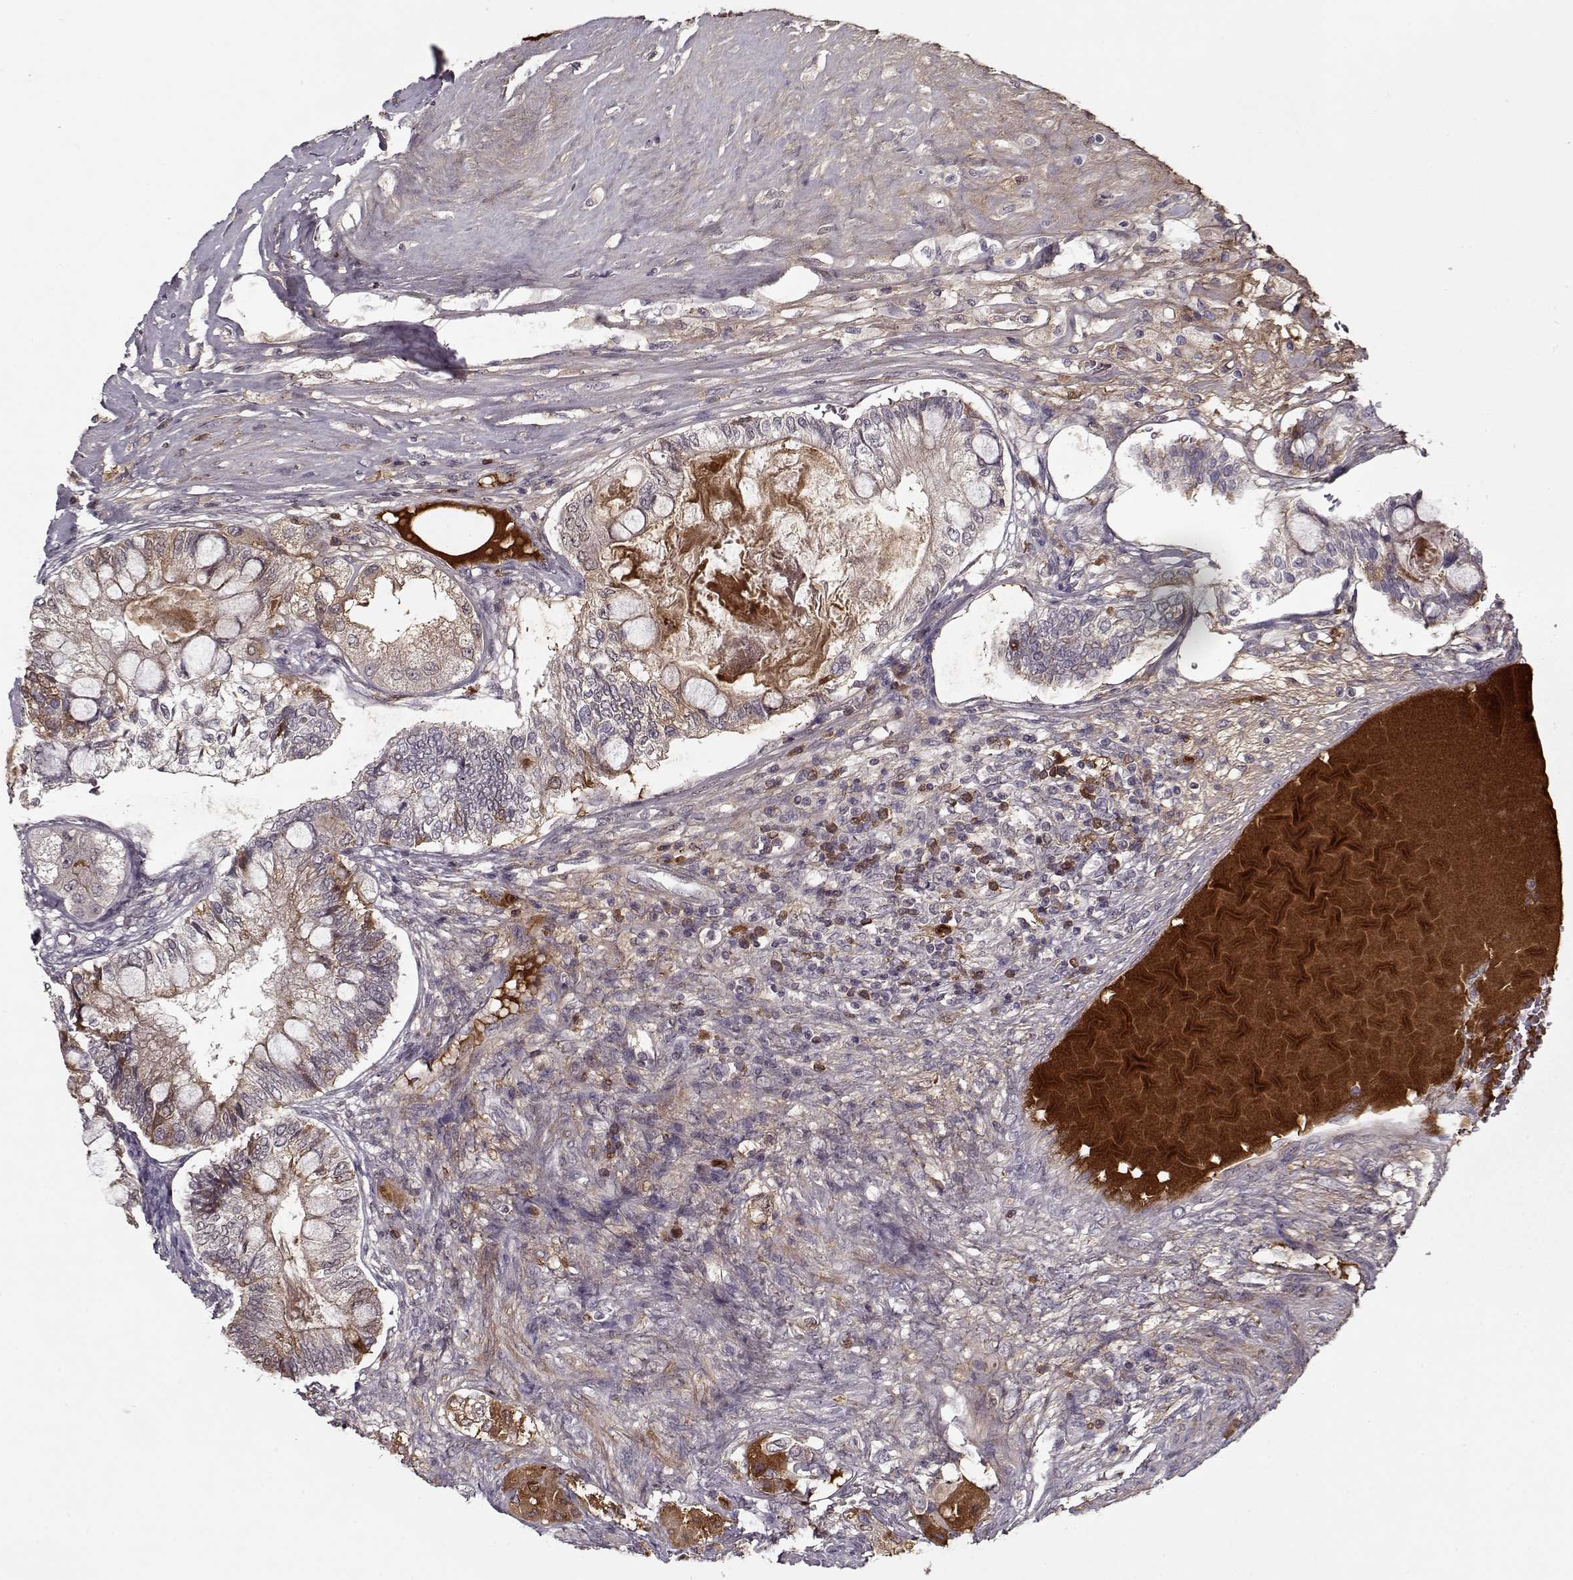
{"staining": {"intensity": "moderate", "quantity": "<25%", "location": "cytoplasmic/membranous"}, "tissue": "testis cancer", "cell_type": "Tumor cells", "image_type": "cancer", "snomed": [{"axis": "morphology", "description": "Seminoma, NOS"}, {"axis": "morphology", "description": "Carcinoma, Embryonal, NOS"}, {"axis": "topography", "description": "Testis"}], "caption": "Protein staining of testis cancer tissue shows moderate cytoplasmic/membranous expression in approximately <25% of tumor cells.", "gene": "AFM", "patient": {"sex": "male", "age": 41}}